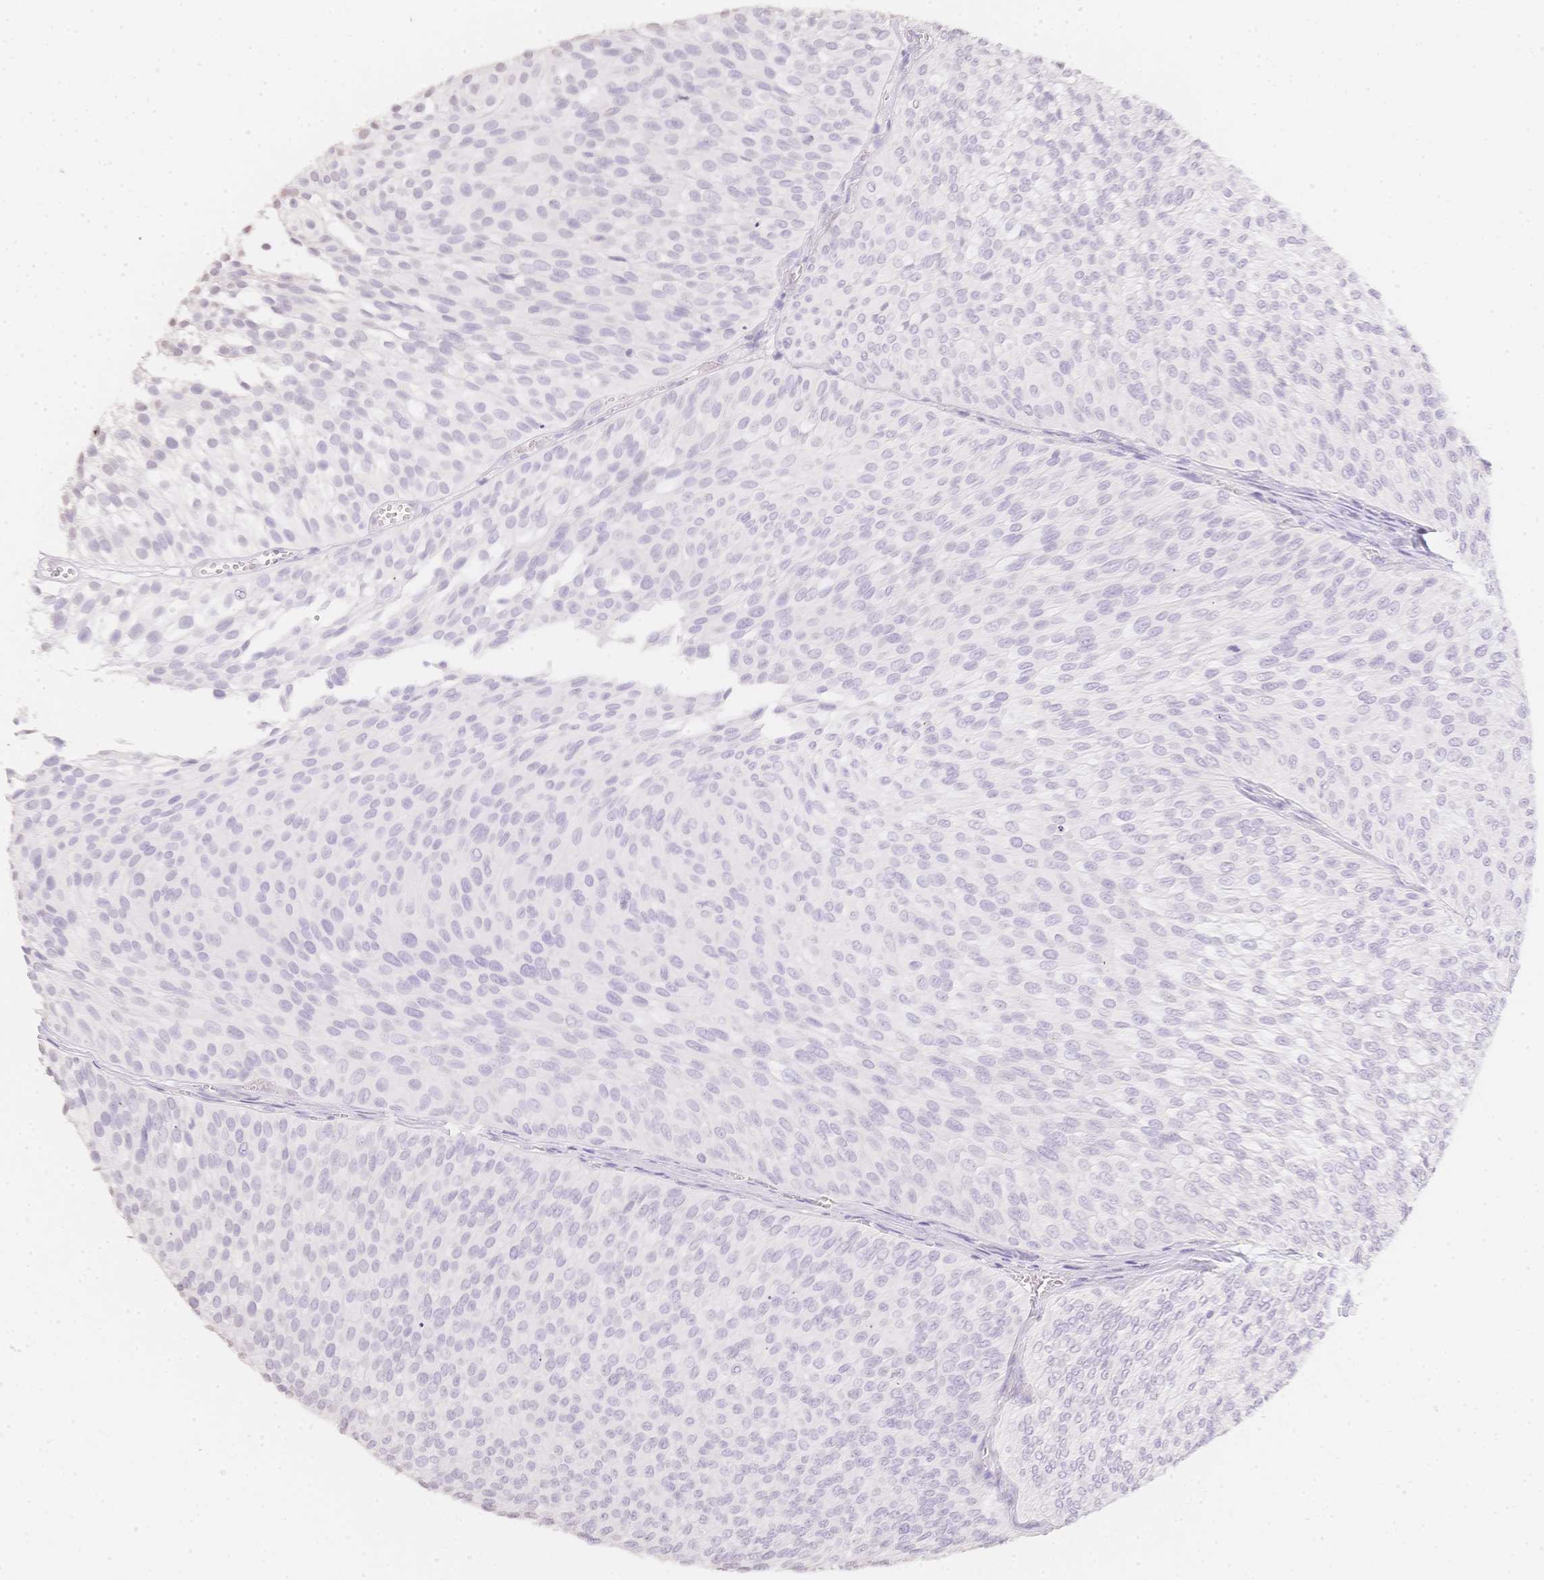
{"staining": {"intensity": "negative", "quantity": "none", "location": "none"}, "tissue": "urothelial cancer", "cell_type": "Tumor cells", "image_type": "cancer", "snomed": [{"axis": "morphology", "description": "Urothelial carcinoma, Low grade"}, {"axis": "topography", "description": "Urinary bladder"}], "caption": "DAB (3,3'-diaminobenzidine) immunohistochemical staining of human low-grade urothelial carcinoma demonstrates no significant staining in tumor cells. (DAB (3,3'-diaminobenzidine) immunohistochemistry with hematoxylin counter stain).", "gene": "HCRTR2", "patient": {"sex": "male", "age": 91}}